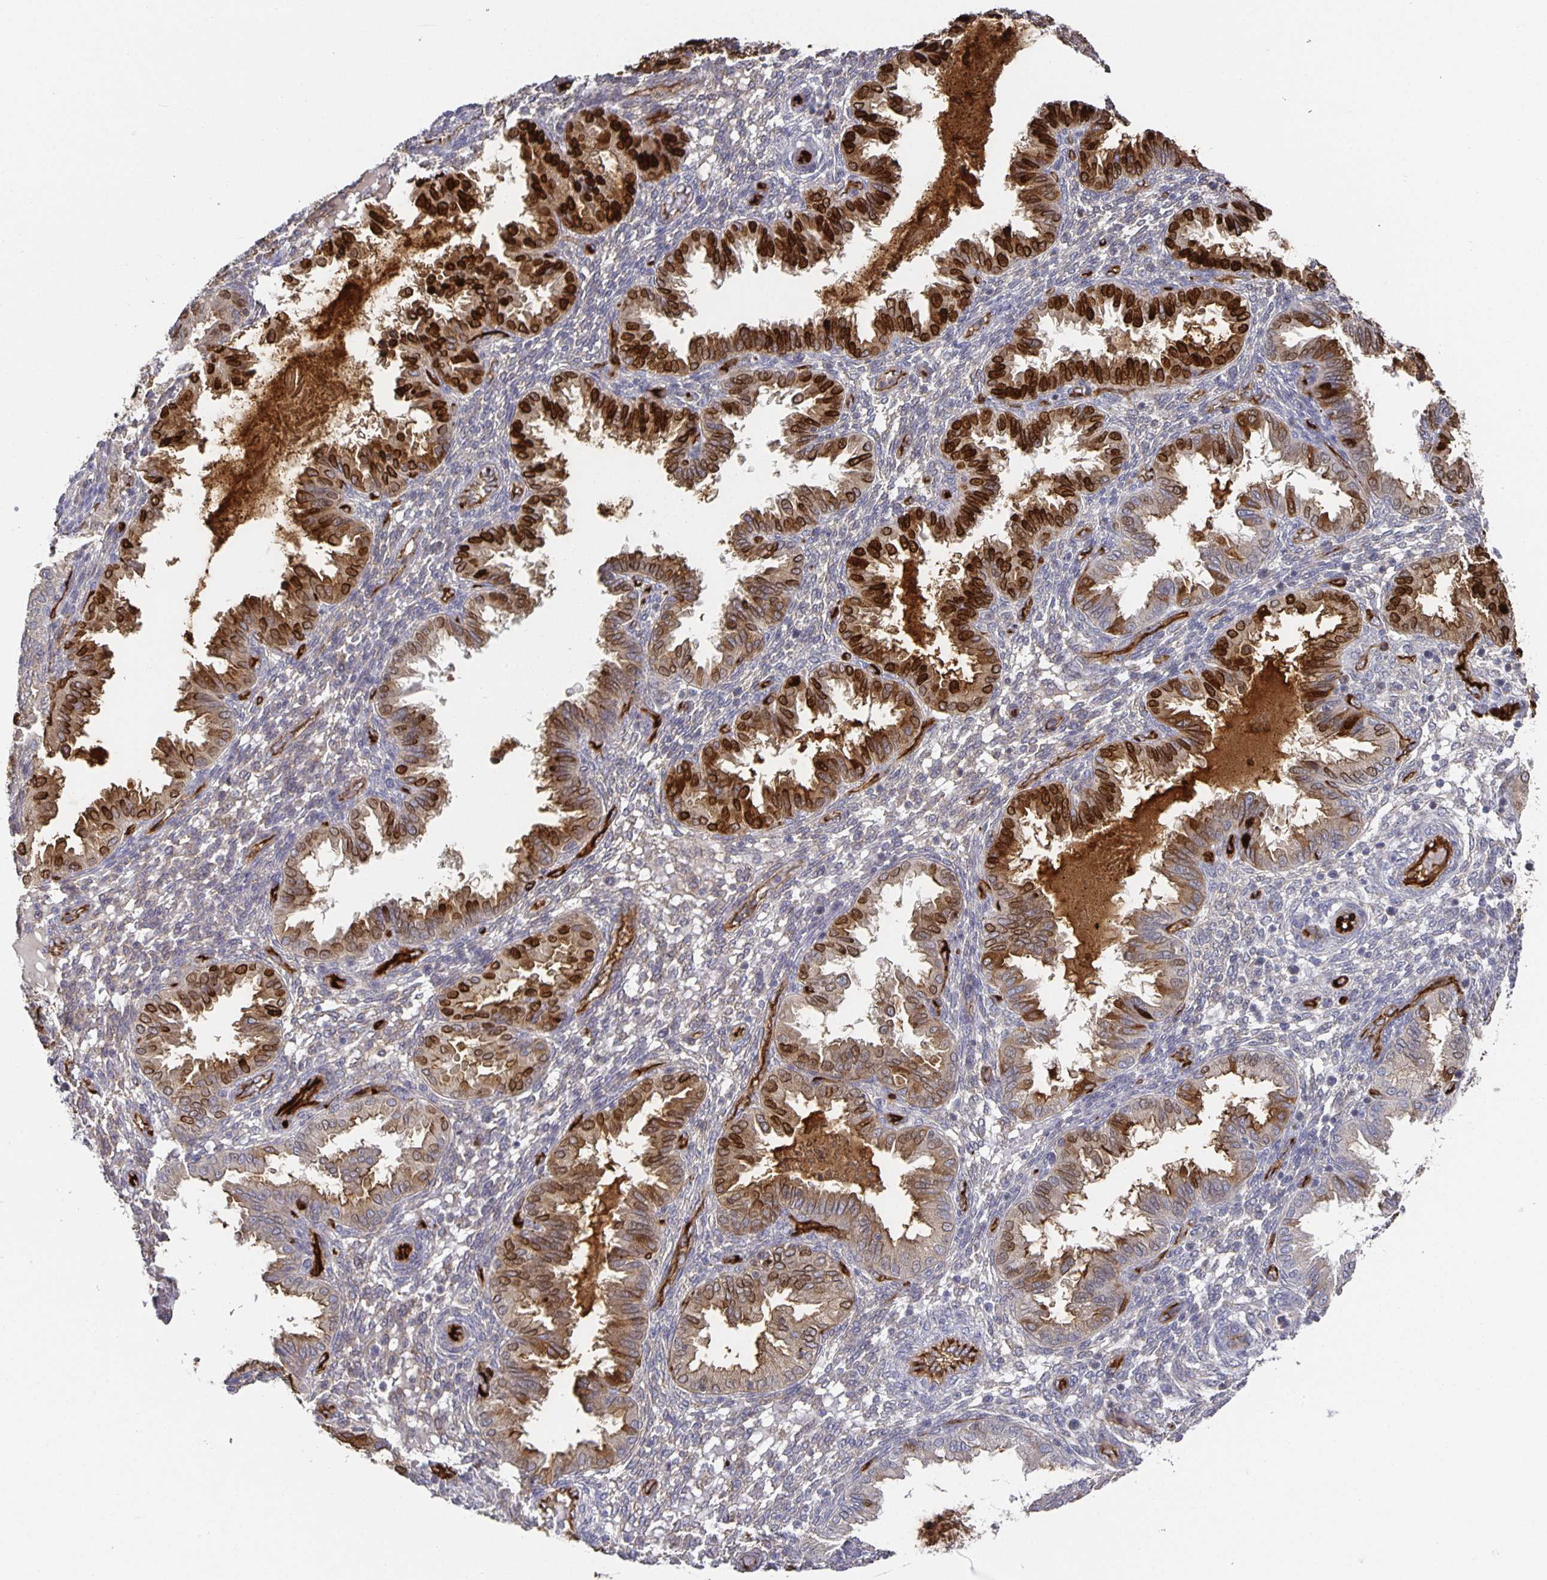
{"staining": {"intensity": "negative", "quantity": "none", "location": "none"}, "tissue": "endometrium", "cell_type": "Cells in endometrial stroma", "image_type": "normal", "snomed": [{"axis": "morphology", "description": "Normal tissue, NOS"}, {"axis": "topography", "description": "Endometrium"}], "caption": "Immunohistochemical staining of normal endometrium demonstrates no significant staining in cells in endometrial stroma. The staining is performed using DAB (3,3'-diaminobenzidine) brown chromogen with nuclei counter-stained in using hematoxylin.", "gene": "PODXL", "patient": {"sex": "female", "age": 33}}